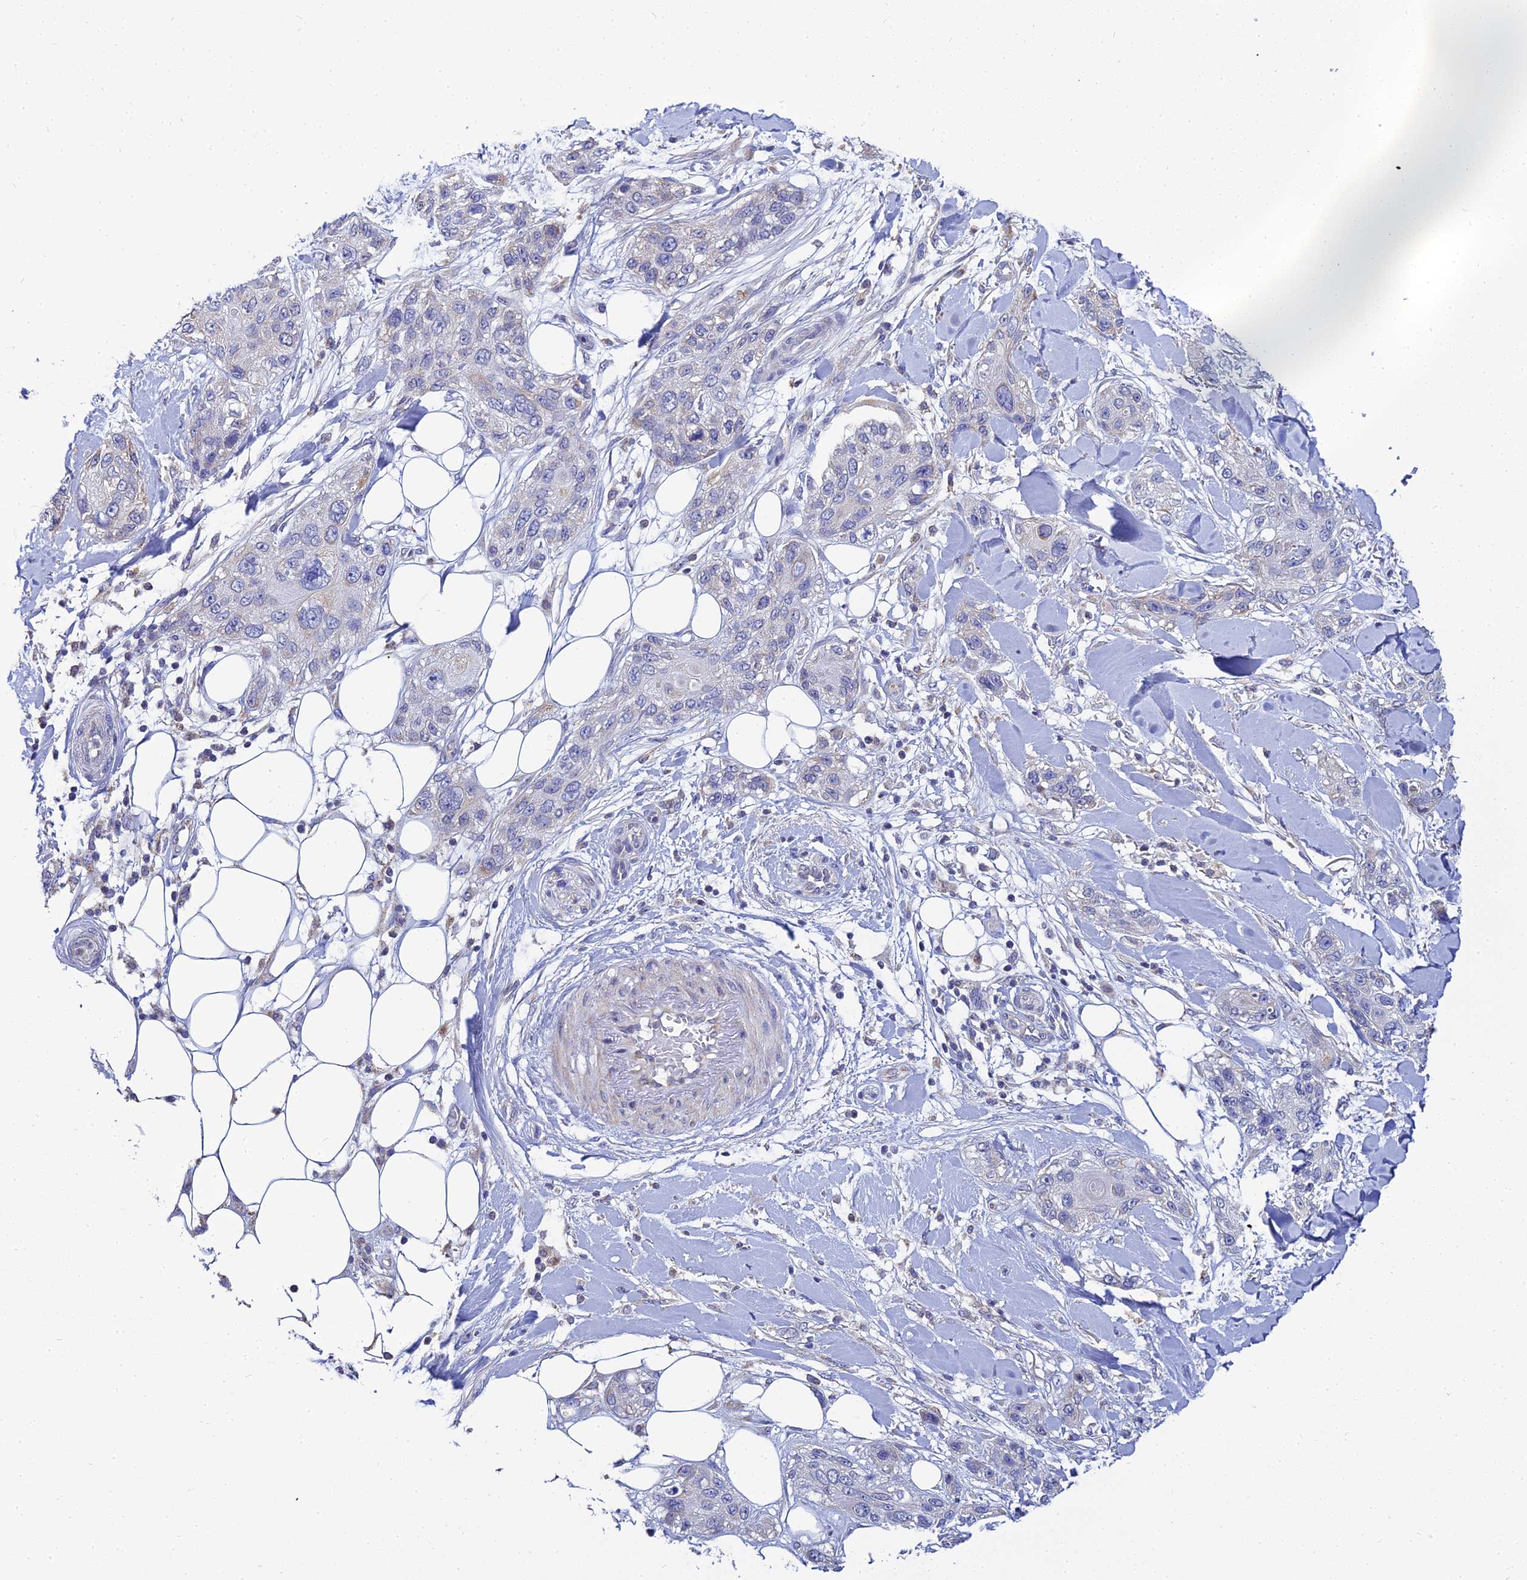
{"staining": {"intensity": "negative", "quantity": "none", "location": "none"}, "tissue": "skin cancer", "cell_type": "Tumor cells", "image_type": "cancer", "snomed": [{"axis": "morphology", "description": "Normal tissue, NOS"}, {"axis": "morphology", "description": "Squamous cell carcinoma, NOS"}, {"axis": "topography", "description": "Skin"}], "caption": "Immunohistochemistry photomicrograph of human skin cancer stained for a protein (brown), which demonstrates no positivity in tumor cells.", "gene": "ZXDA", "patient": {"sex": "male", "age": 72}}